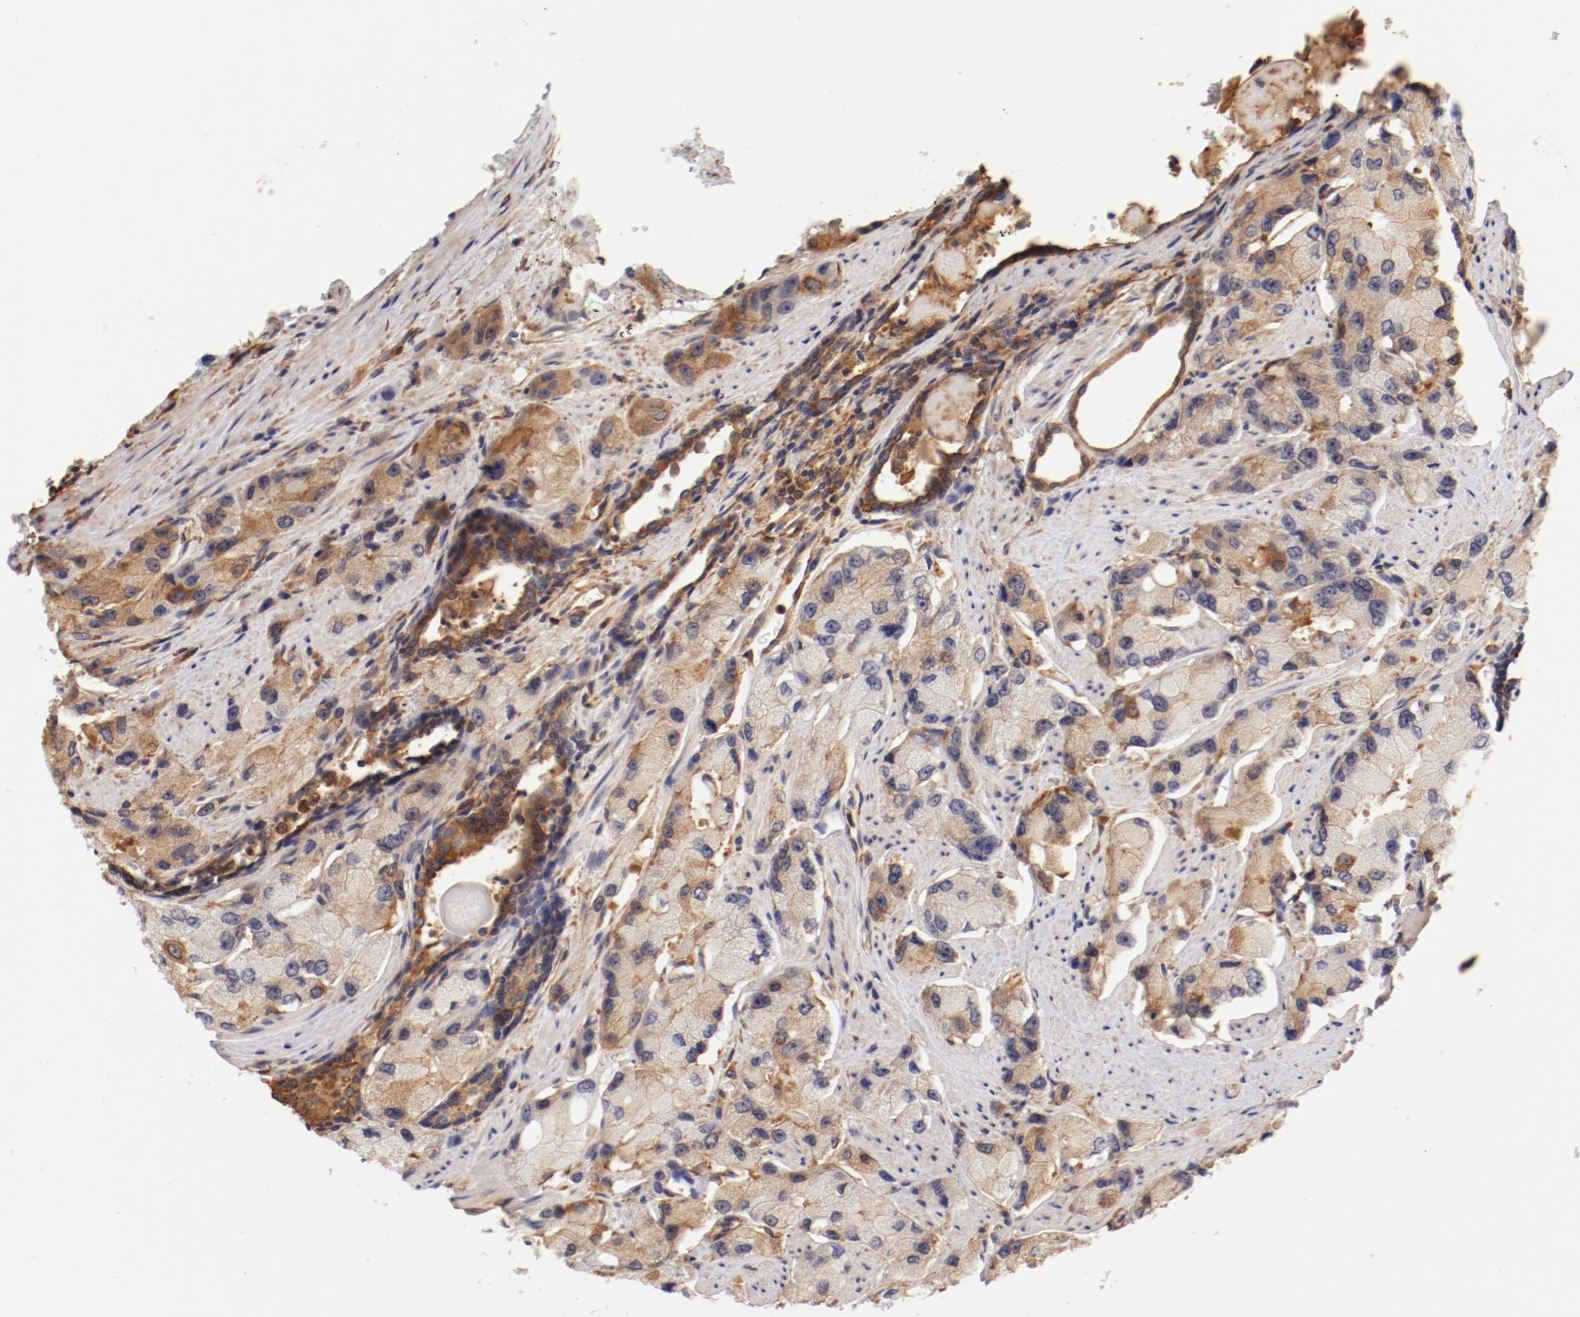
{"staining": {"intensity": "weak", "quantity": "25%-75%", "location": "cytoplasmic/membranous"}, "tissue": "prostate cancer", "cell_type": "Tumor cells", "image_type": "cancer", "snomed": [{"axis": "morphology", "description": "Adenocarcinoma, High grade"}, {"axis": "topography", "description": "Prostate"}], "caption": "Tumor cells demonstrate low levels of weak cytoplasmic/membranous positivity in about 25%-75% of cells in human high-grade adenocarcinoma (prostate).", "gene": "FCMR", "patient": {"sex": "male", "age": 58}}